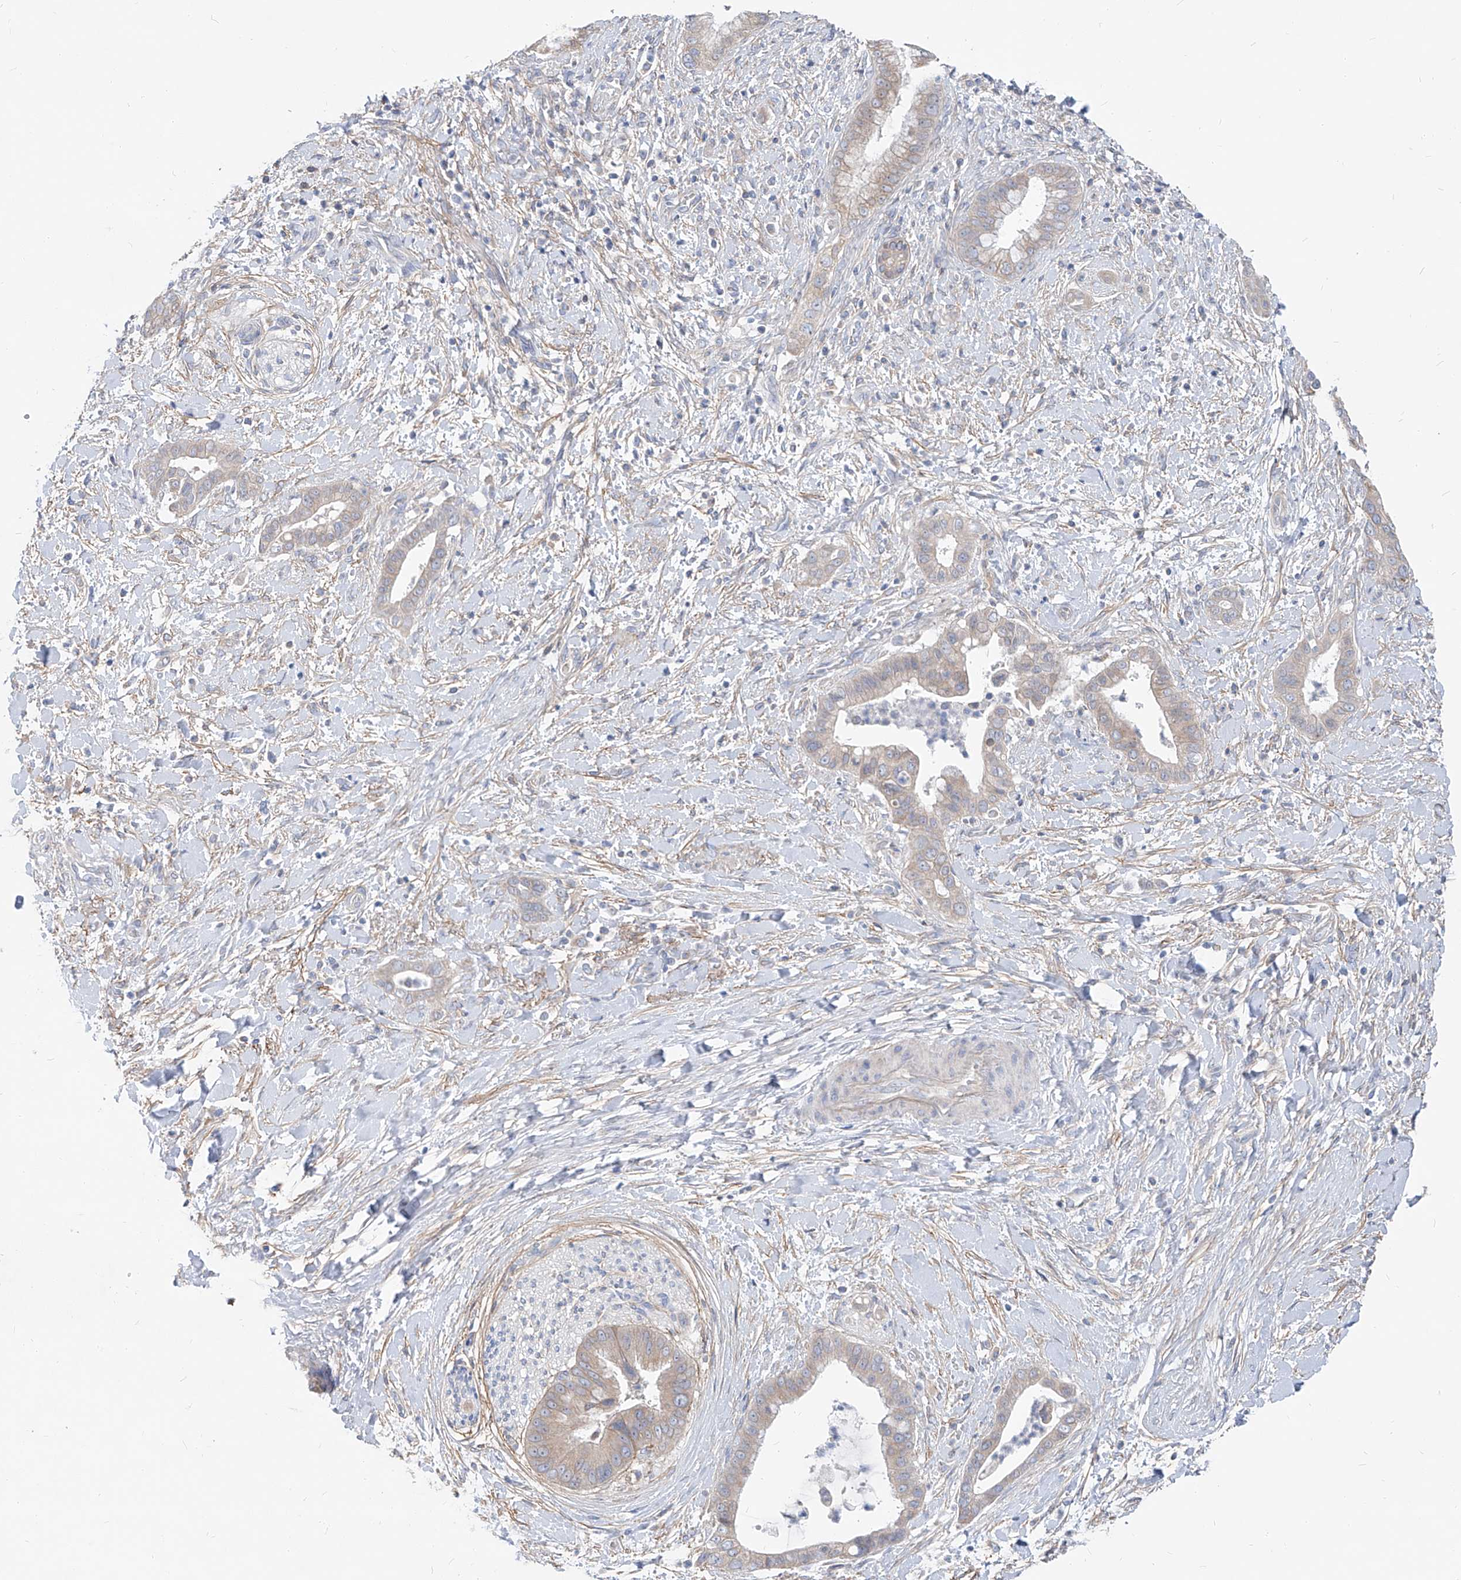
{"staining": {"intensity": "moderate", "quantity": "<25%", "location": "cytoplasmic/membranous"}, "tissue": "liver cancer", "cell_type": "Tumor cells", "image_type": "cancer", "snomed": [{"axis": "morphology", "description": "Cholangiocarcinoma"}, {"axis": "topography", "description": "Liver"}], "caption": "Liver cholangiocarcinoma tissue shows moderate cytoplasmic/membranous expression in about <25% of tumor cells (DAB IHC, brown staining for protein, blue staining for nuclei).", "gene": "UFL1", "patient": {"sex": "female", "age": 54}}